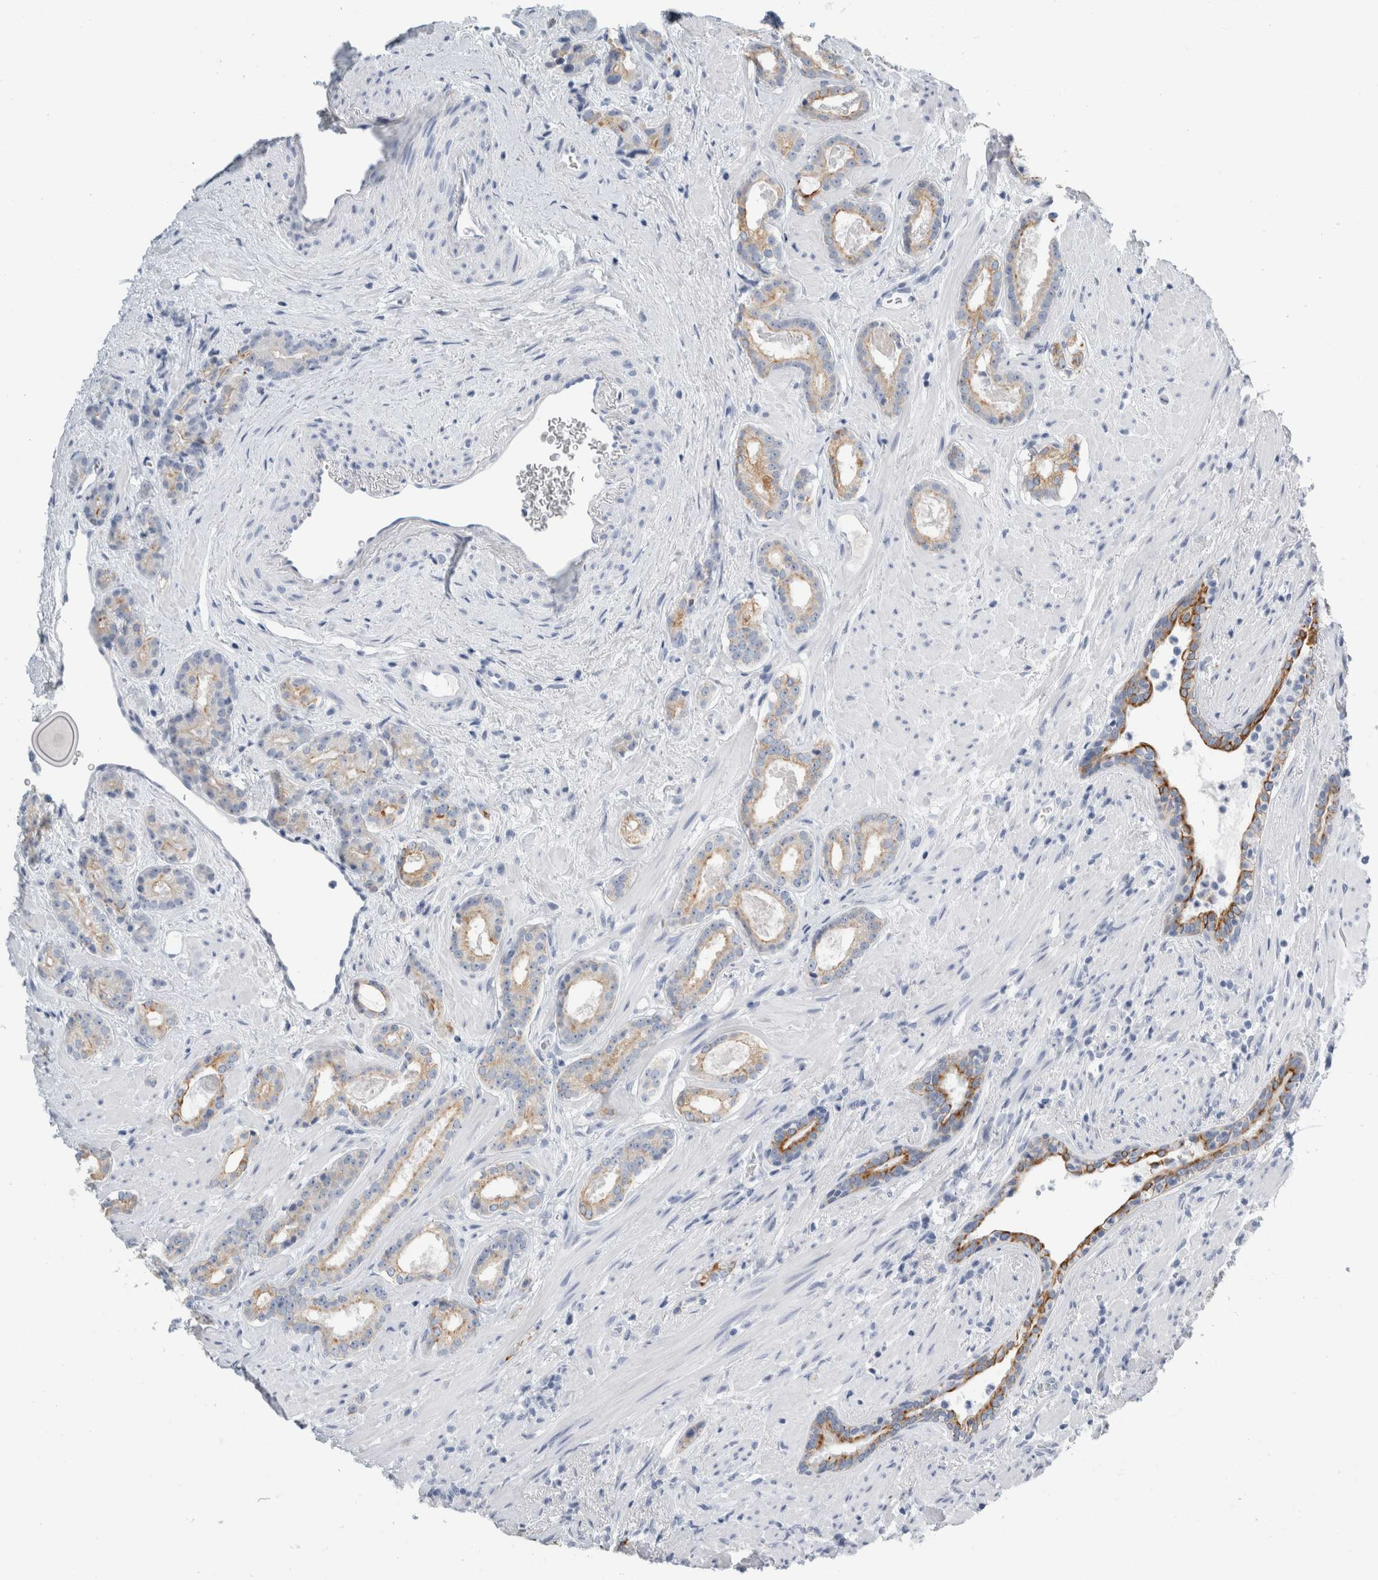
{"staining": {"intensity": "weak", "quantity": "25%-75%", "location": "cytoplasmic/membranous"}, "tissue": "prostate cancer", "cell_type": "Tumor cells", "image_type": "cancer", "snomed": [{"axis": "morphology", "description": "Adenocarcinoma, High grade"}, {"axis": "topography", "description": "Prostate"}], "caption": "Prostate cancer was stained to show a protein in brown. There is low levels of weak cytoplasmic/membranous positivity in approximately 25%-75% of tumor cells.", "gene": "RPH3AL", "patient": {"sex": "male", "age": 71}}